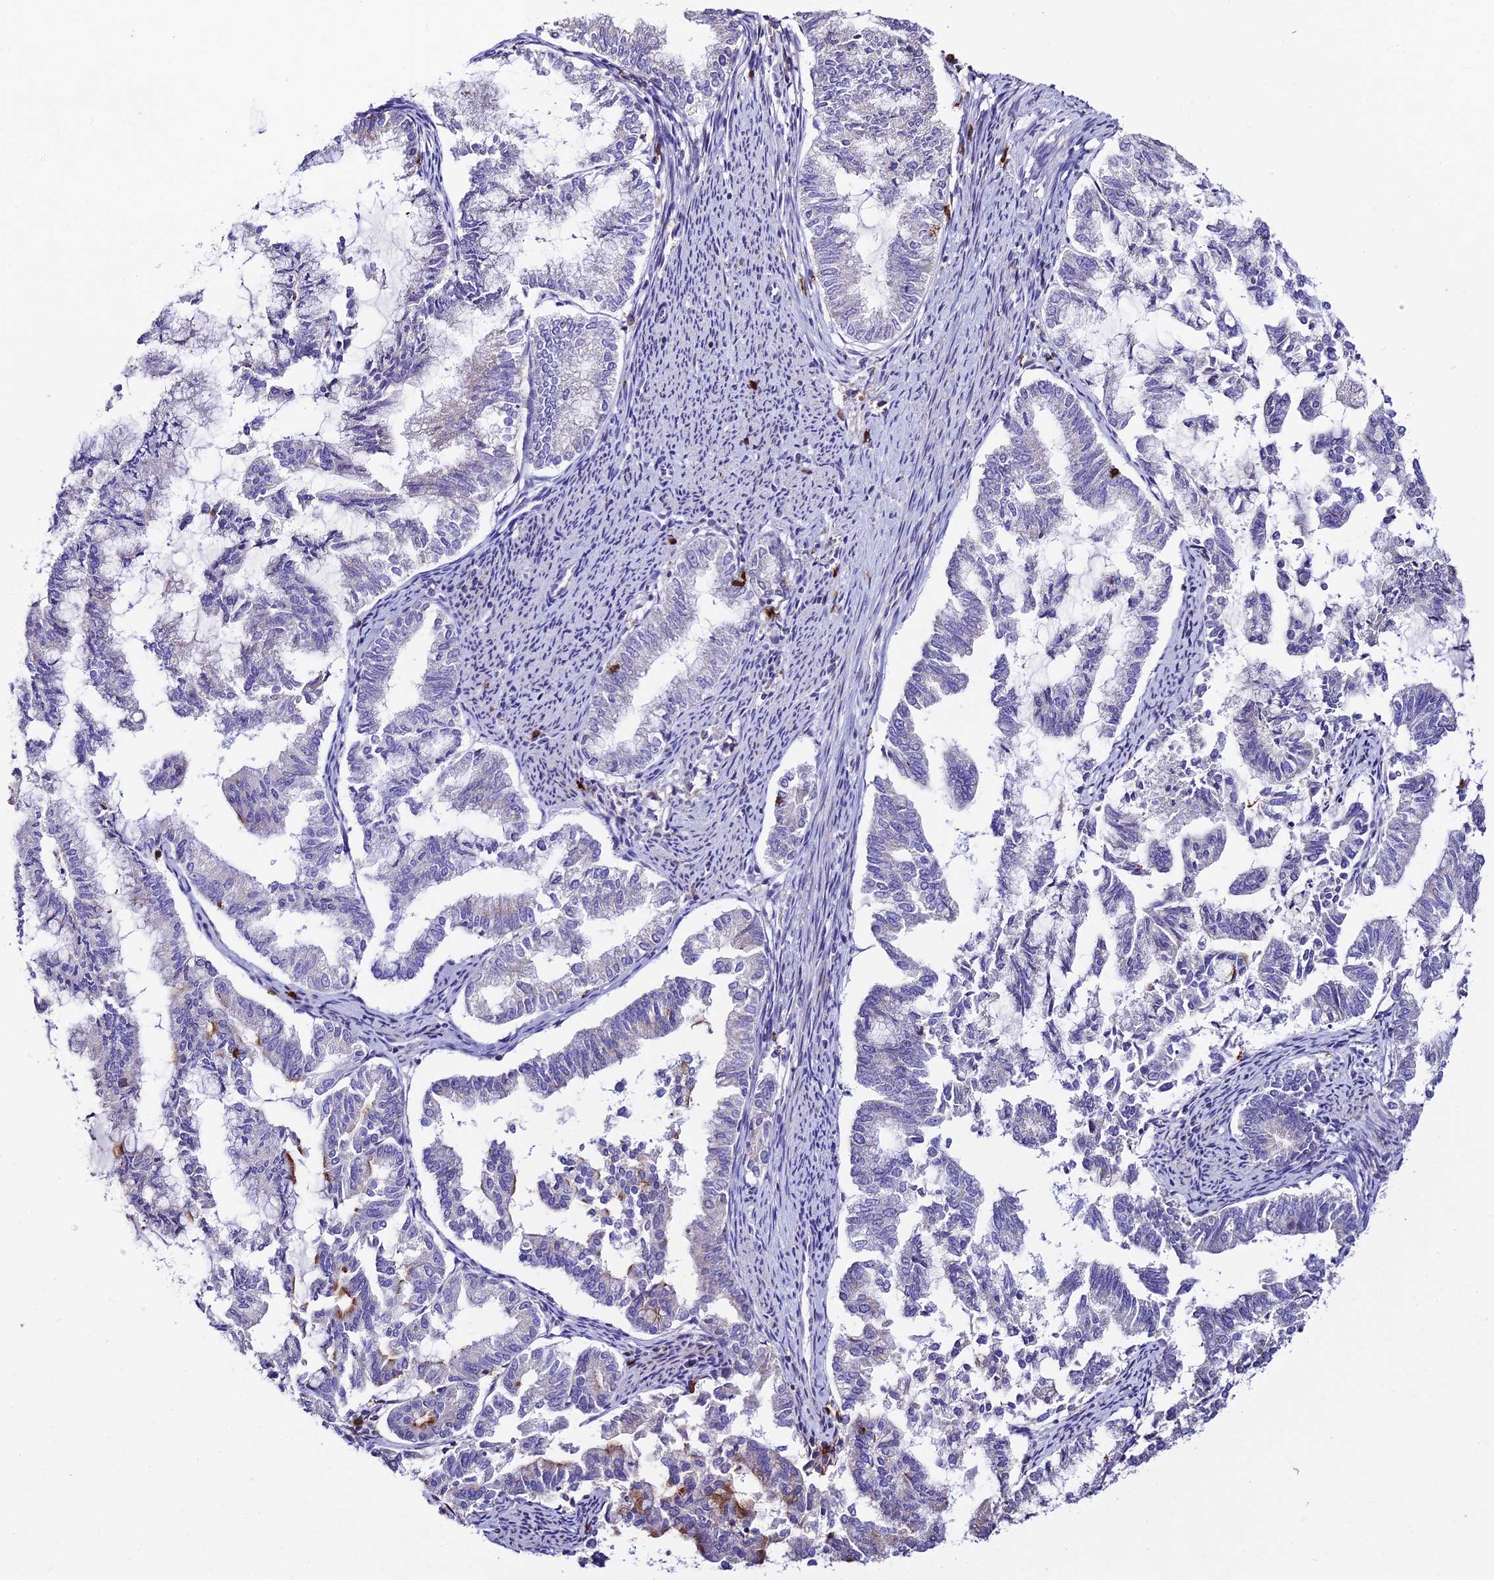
{"staining": {"intensity": "negative", "quantity": "none", "location": "none"}, "tissue": "endometrial cancer", "cell_type": "Tumor cells", "image_type": "cancer", "snomed": [{"axis": "morphology", "description": "Adenocarcinoma, NOS"}, {"axis": "topography", "description": "Endometrium"}], "caption": "The micrograph shows no staining of tumor cells in endometrial cancer. (DAB immunohistochemistry (IHC) visualized using brightfield microscopy, high magnification).", "gene": "PTPRCAP", "patient": {"sex": "female", "age": 79}}